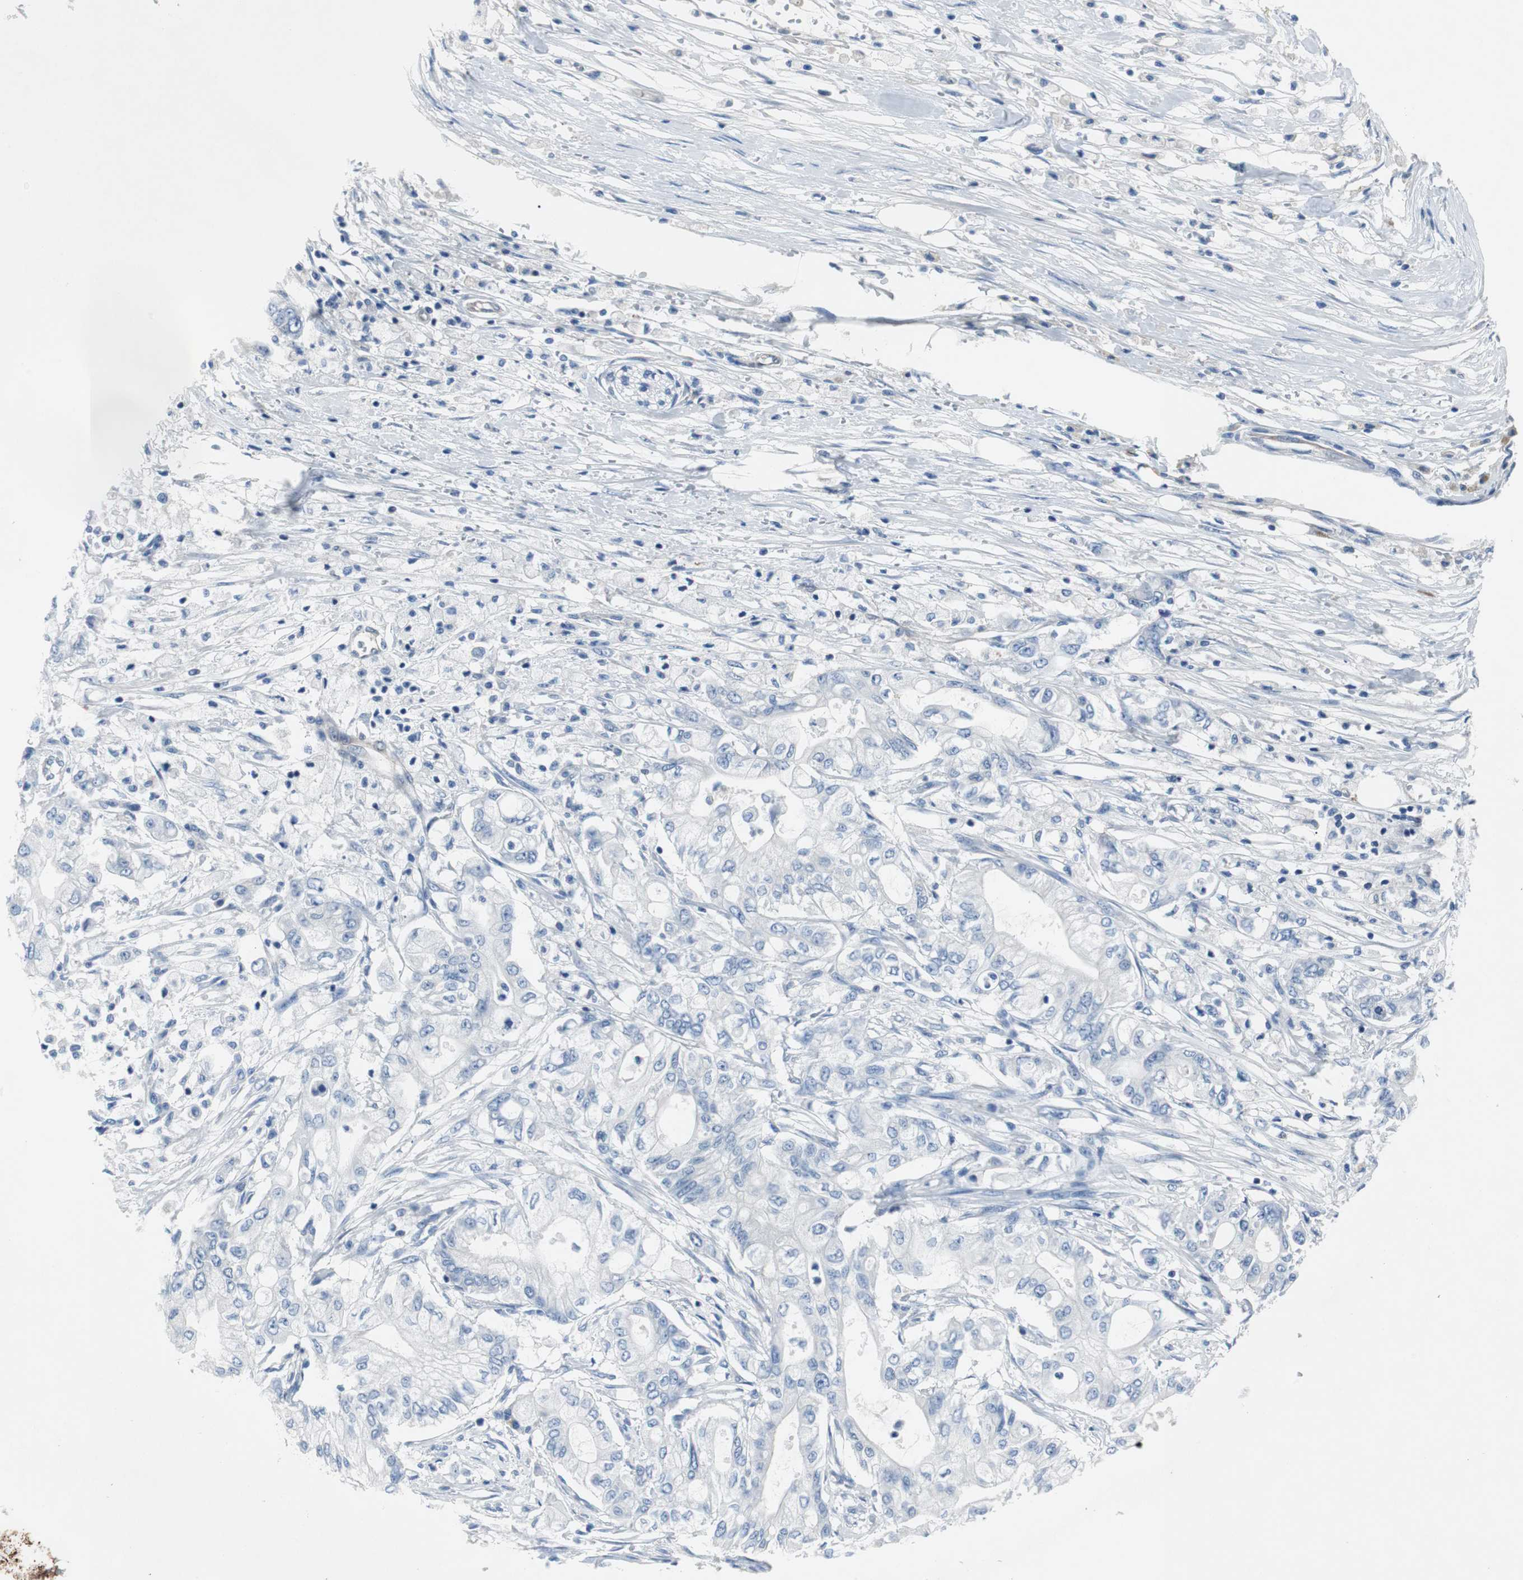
{"staining": {"intensity": "negative", "quantity": "none", "location": "none"}, "tissue": "pancreatic cancer", "cell_type": "Tumor cells", "image_type": "cancer", "snomed": [{"axis": "morphology", "description": "Adenocarcinoma, NOS"}, {"axis": "topography", "description": "Pancreas"}], "caption": "Tumor cells are negative for protein expression in human pancreatic adenocarcinoma.", "gene": "EEF2K", "patient": {"sex": "male", "age": 70}}